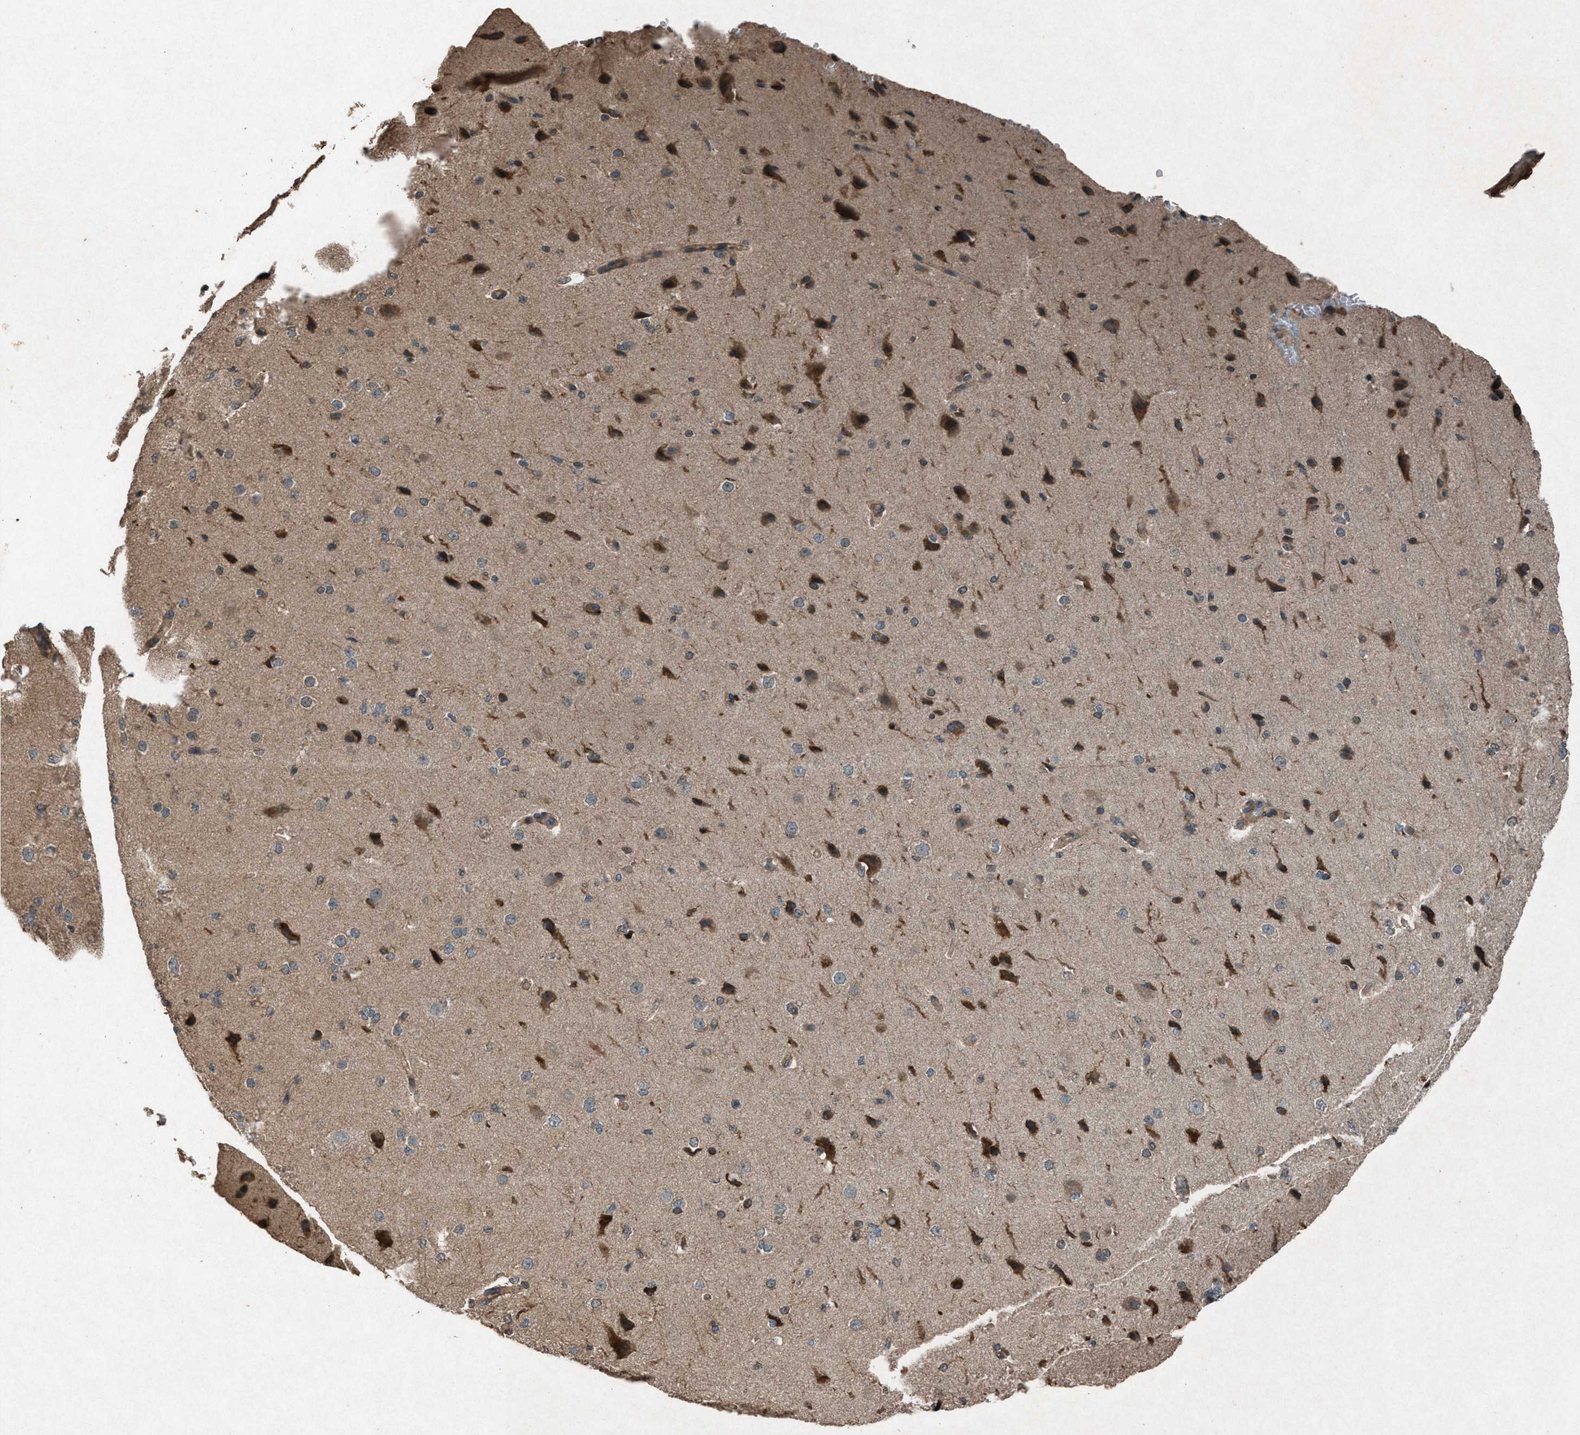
{"staining": {"intensity": "weak", "quantity": ">75%", "location": "cytoplasmic/membranous"}, "tissue": "cerebral cortex", "cell_type": "Endothelial cells", "image_type": "normal", "snomed": [{"axis": "morphology", "description": "Normal tissue, NOS"}, {"axis": "morphology", "description": "Developmental malformation"}, {"axis": "topography", "description": "Cerebral cortex"}], "caption": "This is a micrograph of immunohistochemistry (IHC) staining of benign cerebral cortex, which shows weak positivity in the cytoplasmic/membranous of endothelial cells.", "gene": "CALR", "patient": {"sex": "female", "age": 30}}